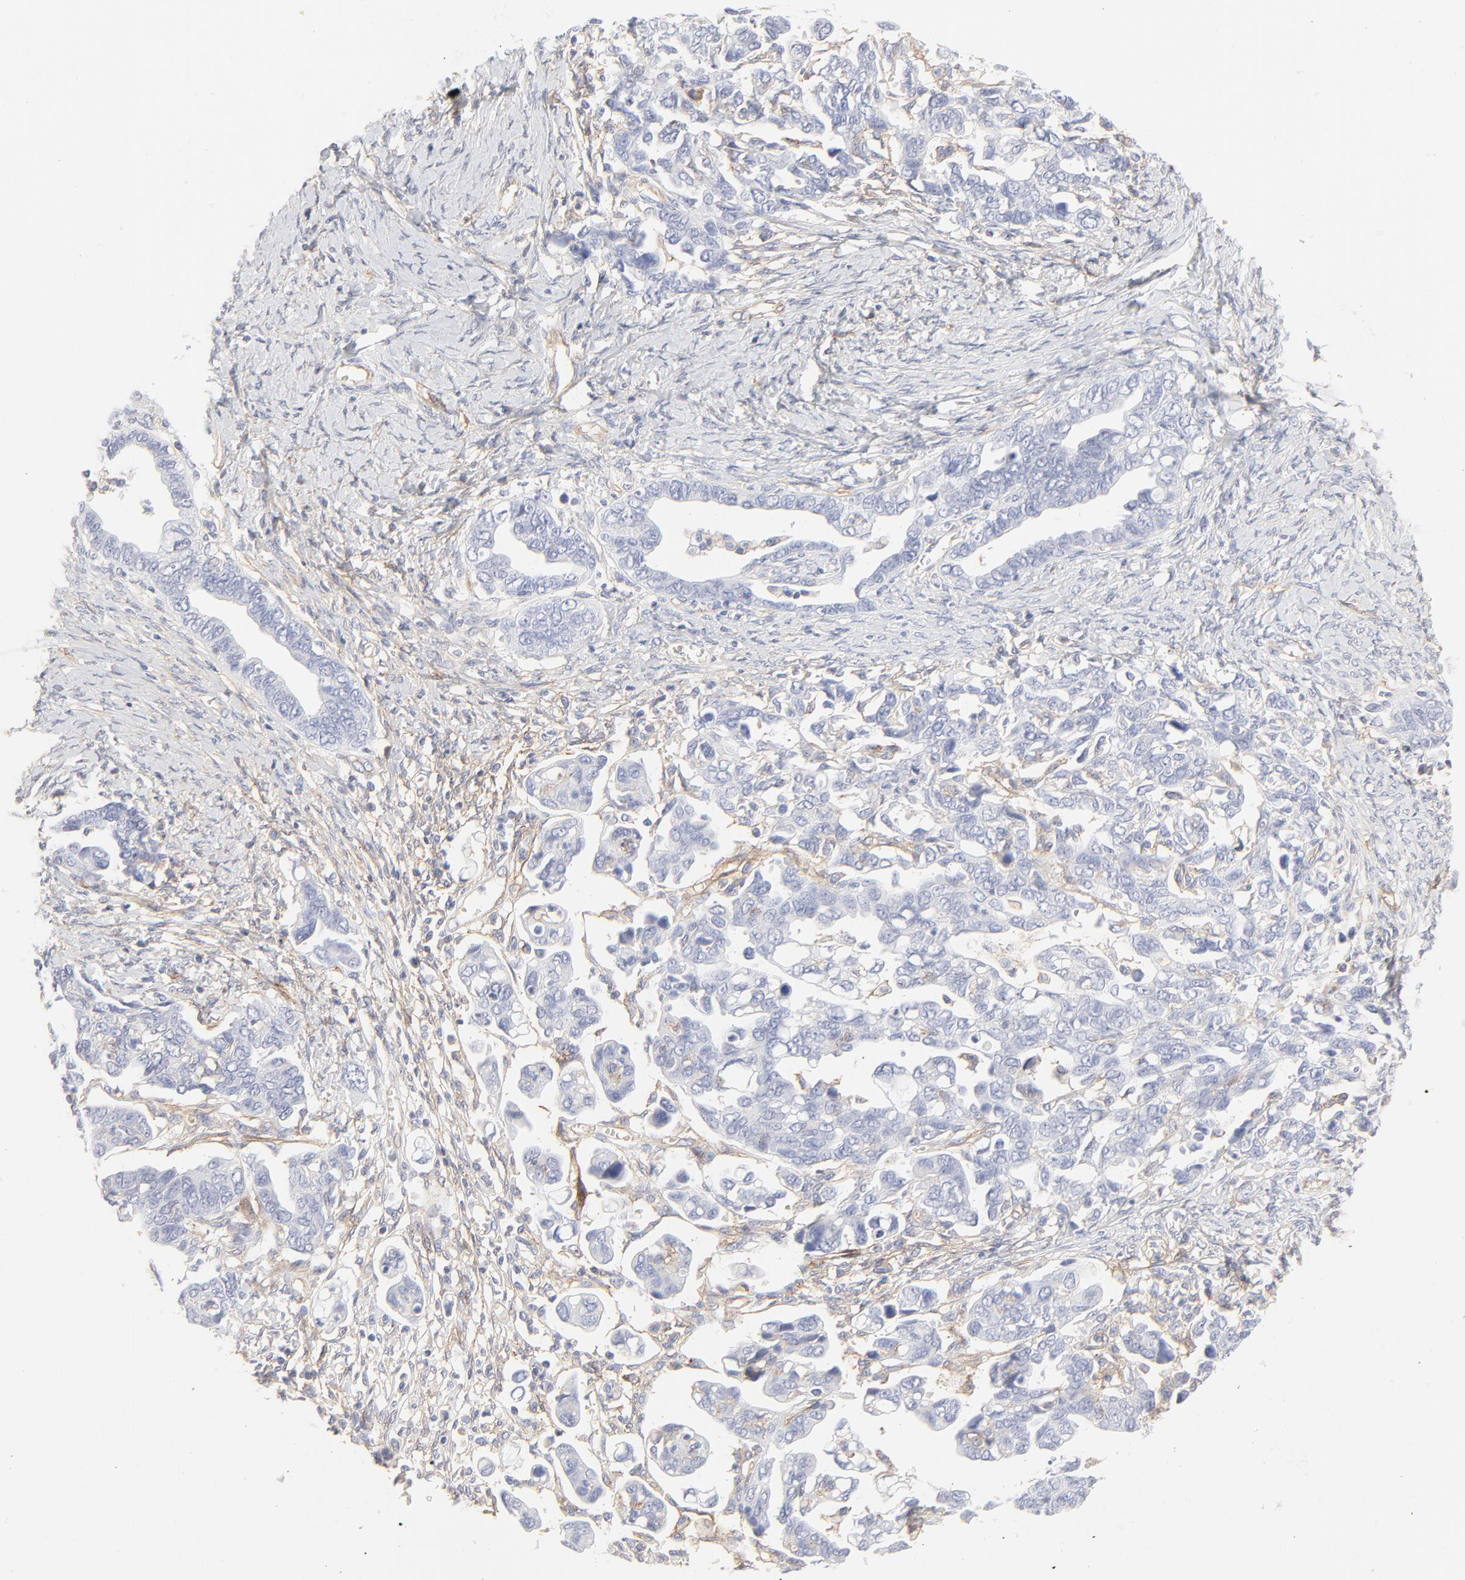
{"staining": {"intensity": "negative", "quantity": "none", "location": "none"}, "tissue": "ovarian cancer", "cell_type": "Tumor cells", "image_type": "cancer", "snomed": [{"axis": "morphology", "description": "Cystadenocarcinoma, serous, NOS"}, {"axis": "topography", "description": "Ovary"}], "caption": "This is a image of immunohistochemistry staining of serous cystadenocarcinoma (ovarian), which shows no staining in tumor cells. Brightfield microscopy of immunohistochemistry (IHC) stained with DAB (3,3'-diaminobenzidine) (brown) and hematoxylin (blue), captured at high magnification.", "gene": "ITGA5", "patient": {"sex": "female", "age": 69}}